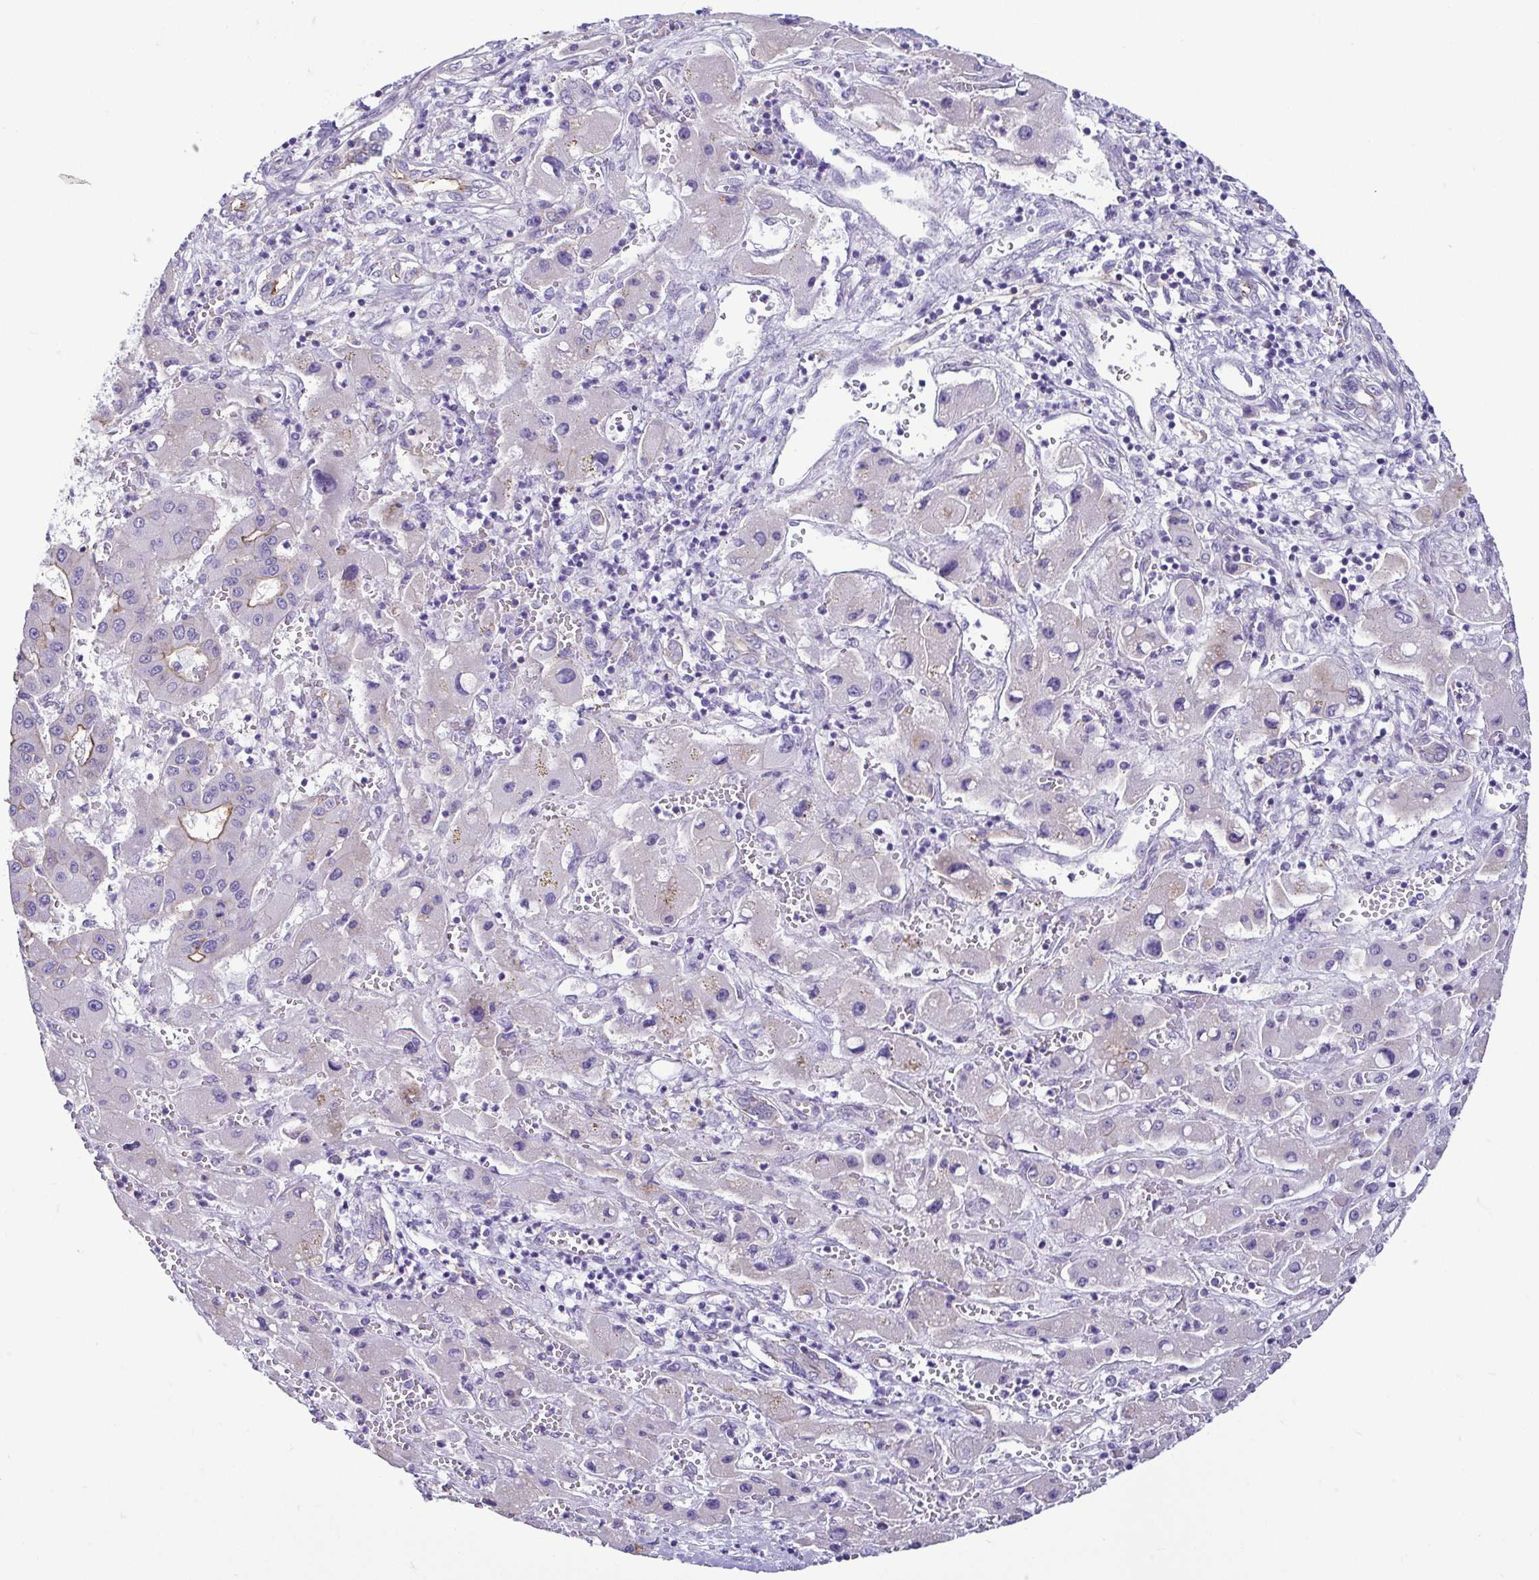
{"staining": {"intensity": "weak", "quantity": "<25%", "location": "cytoplasmic/membranous"}, "tissue": "liver cancer", "cell_type": "Tumor cells", "image_type": "cancer", "snomed": [{"axis": "morphology", "description": "Carcinoma, Hepatocellular, NOS"}, {"axis": "topography", "description": "Liver"}], "caption": "IHC micrograph of neoplastic tissue: liver hepatocellular carcinoma stained with DAB displays no significant protein staining in tumor cells.", "gene": "CASP14", "patient": {"sex": "female", "age": 73}}